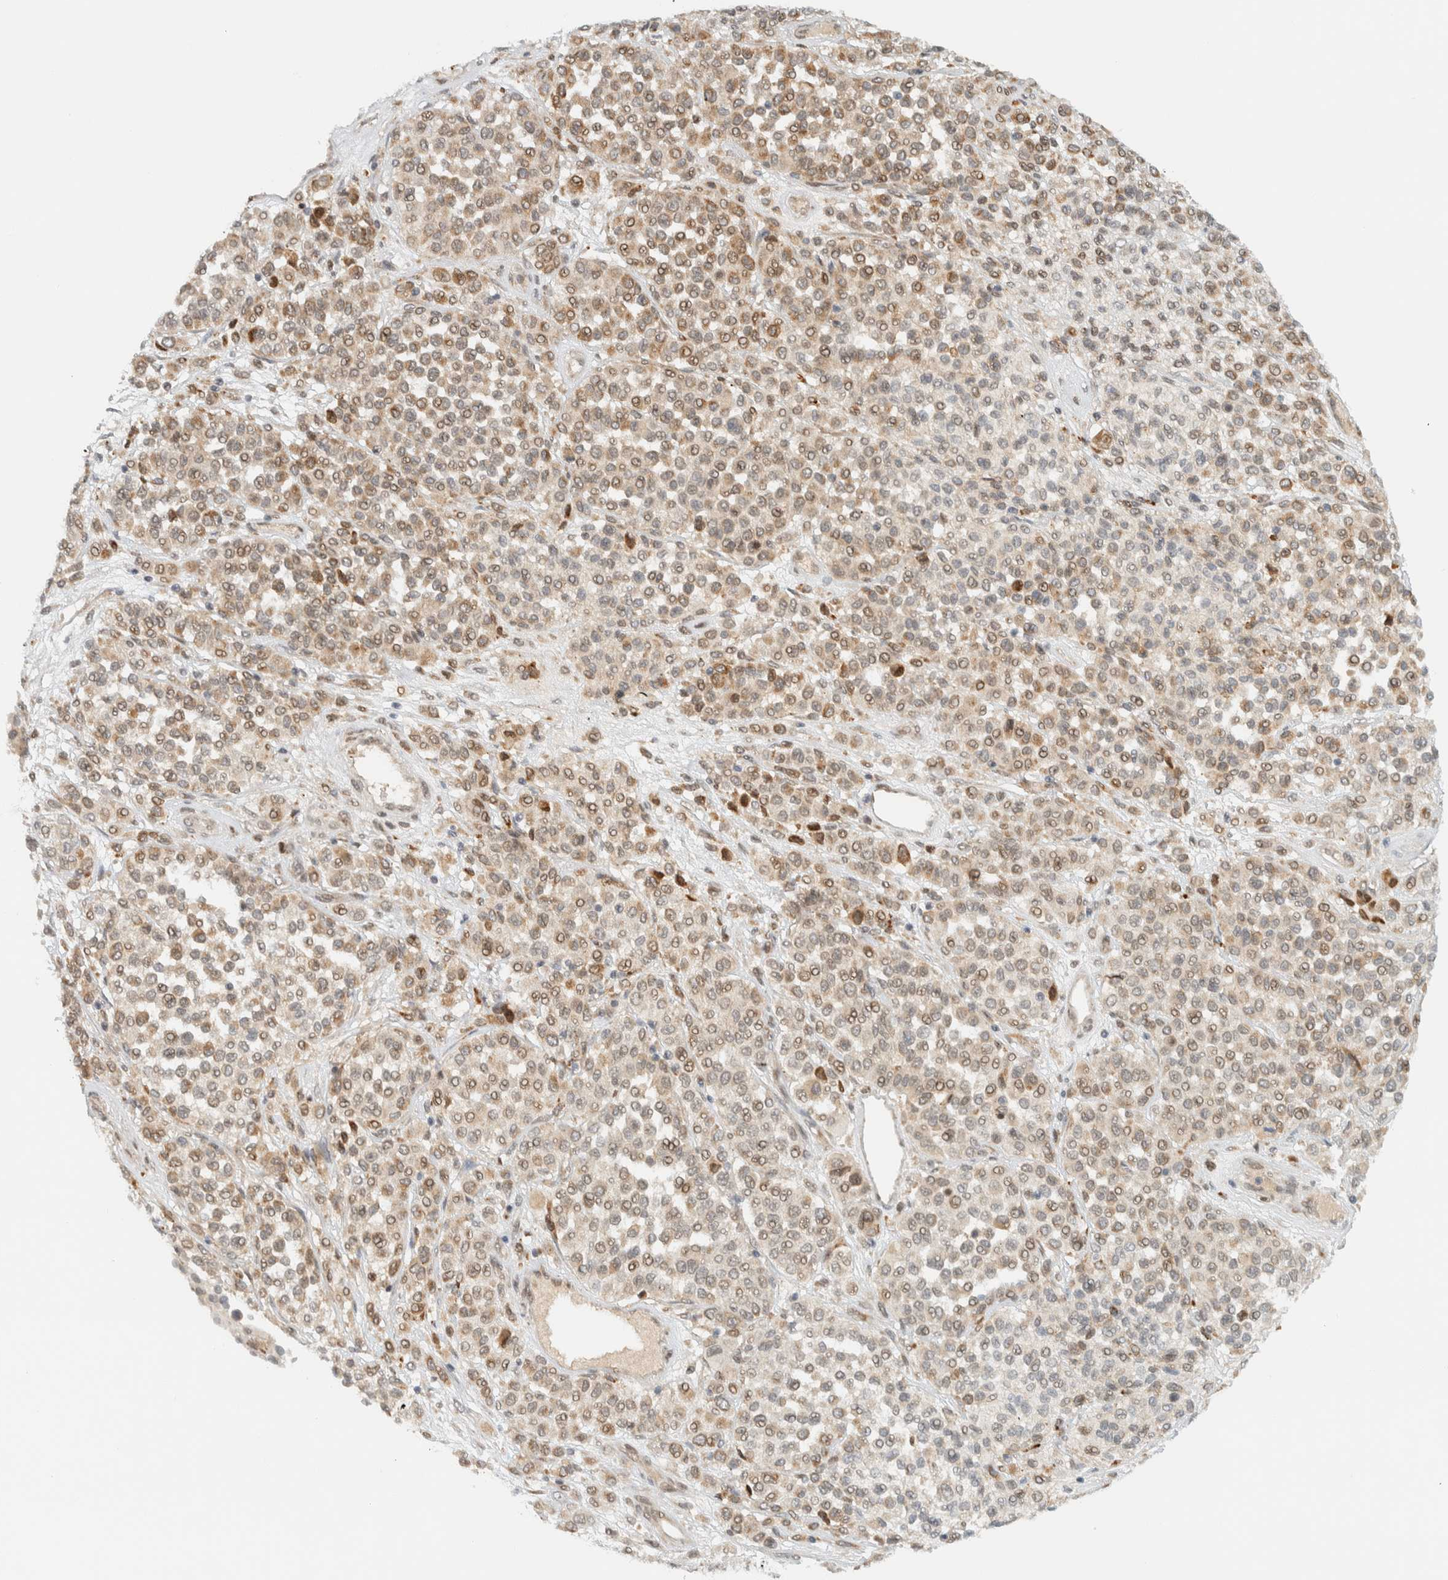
{"staining": {"intensity": "weak", "quantity": ">75%", "location": "nuclear"}, "tissue": "melanoma", "cell_type": "Tumor cells", "image_type": "cancer", "snomed": [{"axis": "morphology", "description": "Malignant melanoma, Metastatic site"}, {"axis": "topography", "description": "Pancreas"}], "caption": "This is a micrograph of immunohistochemistry (IHC) staining of melanoma, which shows weak expression in the nuclear of tumor cells.", "gene": "ITPRID1", "patient": {"sex": "female", "age": 30}}